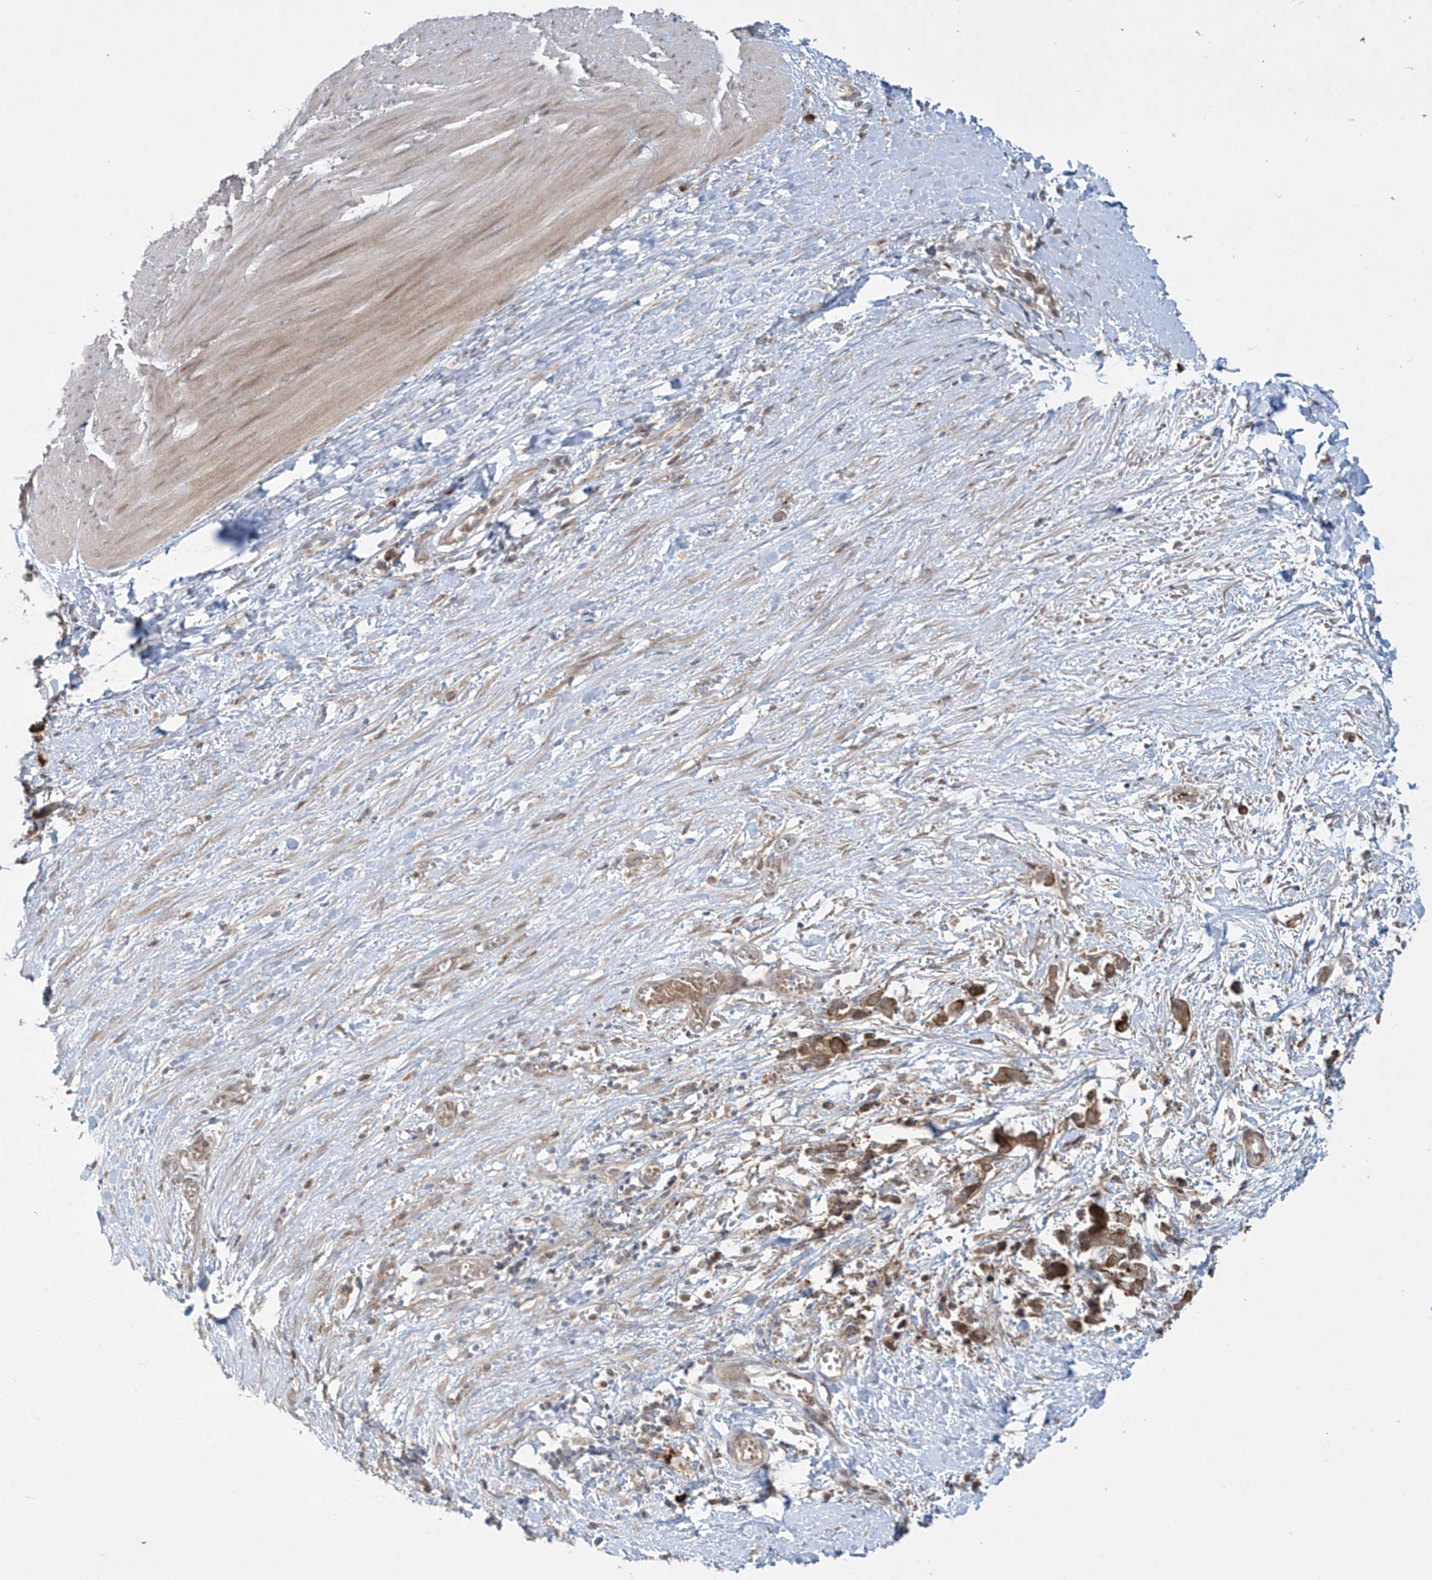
{"staining": {"intensity": "weak", "quantity": "25%-75%", "location": "cytoplasmic/membranous,nuclear"}, "tissue": "smooth muscle", "cell_type": "Smooth muscle cells", "image_type": "normal", "snomed": [{"axis": "morphology", "description": "Normal tissue, NOS"}, {"axis": "morphology", "description": "Adenocarcinoma, NOS"}, {"axis": "topography", "description": "Colon"}, {"axis": "topography", "description": "Peripheral nerve tissue"}], "caption": "A histopathology image showing weak cytoplasmic/membranous,nuclear positivity in about 25%-75% of smooth muscle cells in benign smooth muscle, as visualized by brown immunohistochemical staining.", "gene": "PPAT", "patient": {"sex": "male", "age": 14}}